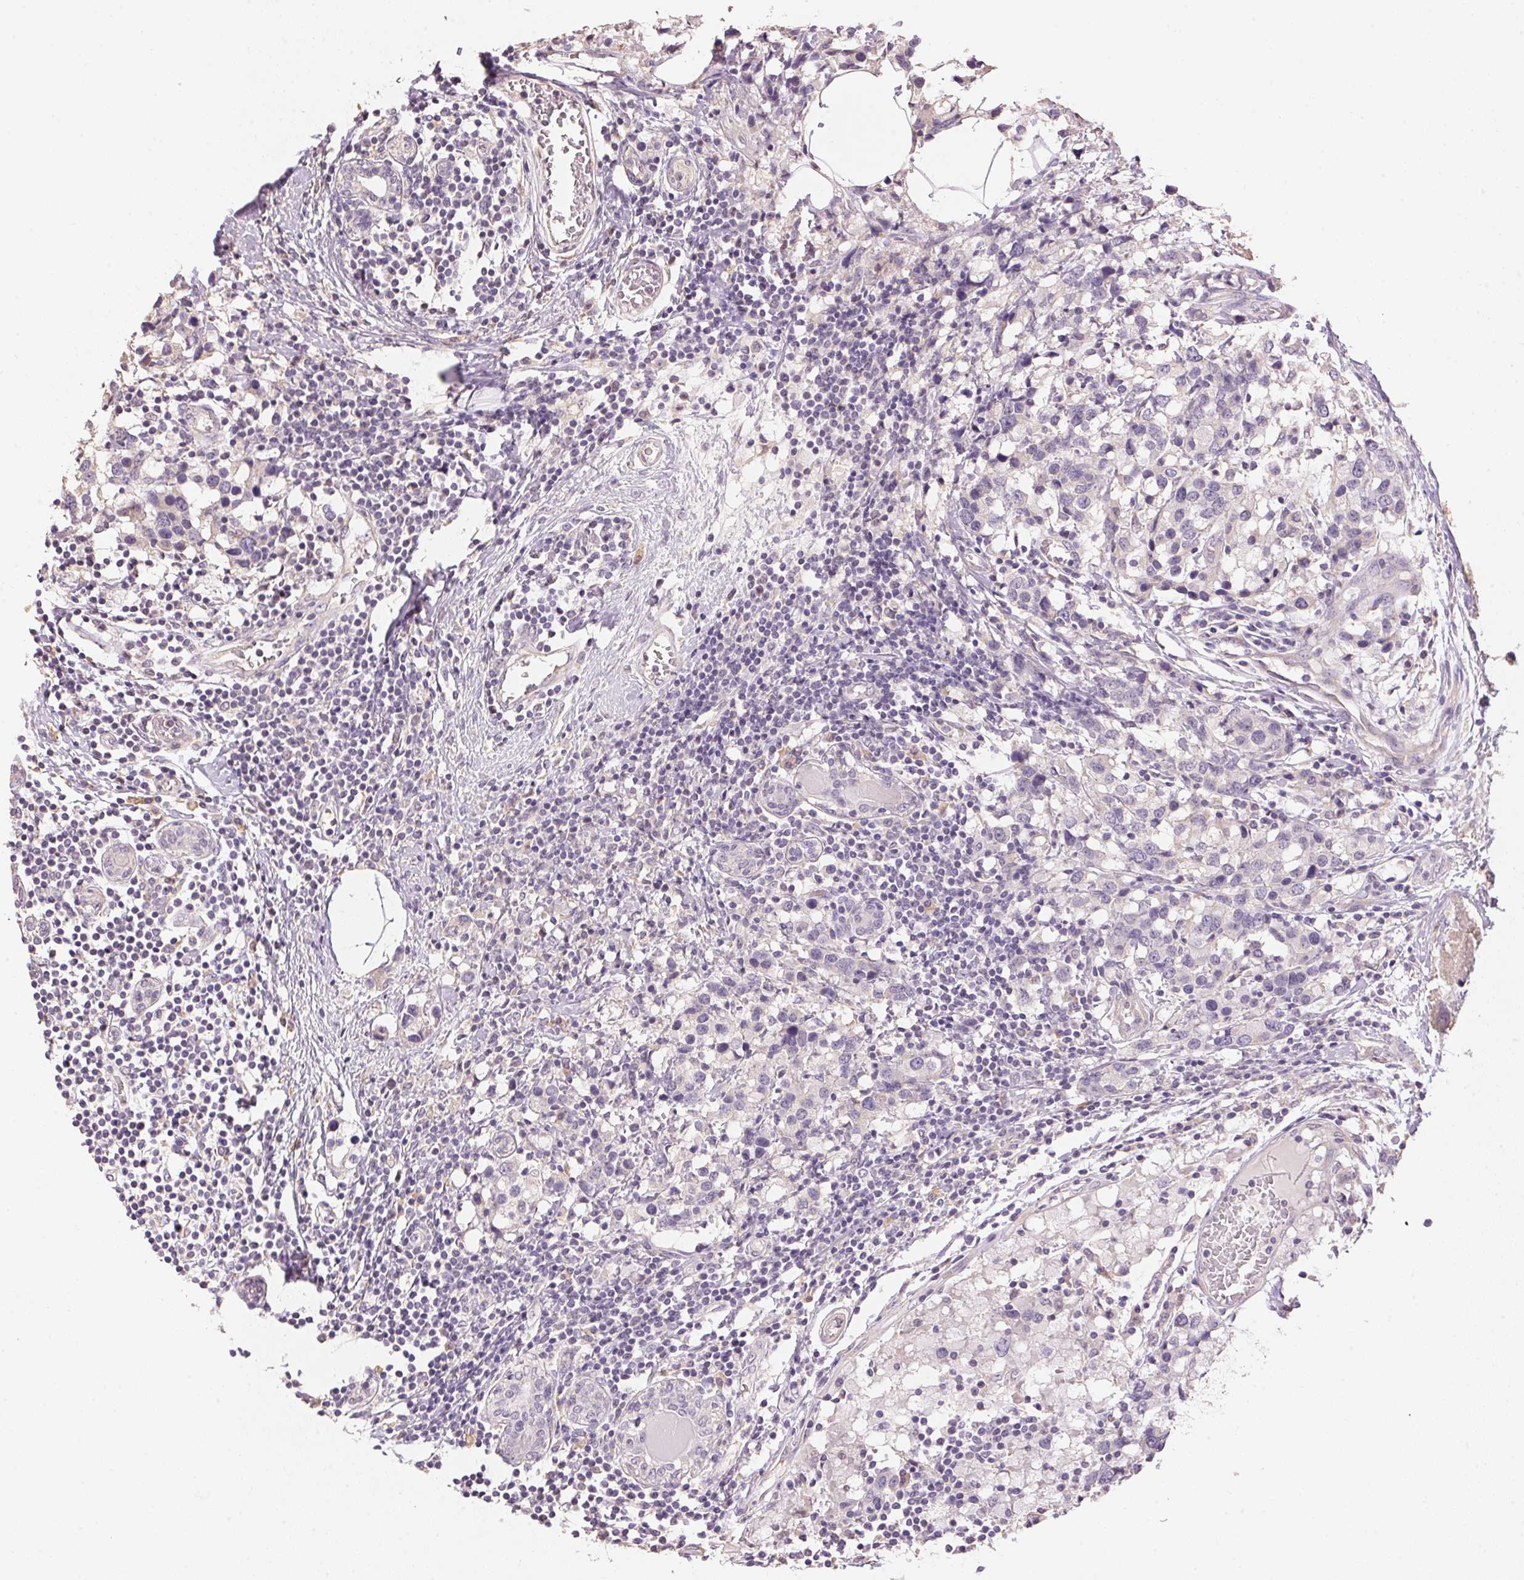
{"staining": {"intensity": "negative", "quantity": "none", "location": "none"}, "tissue": "breast cancer", "cell_type": "Tumor cells", "image_type": "cancer", "snomed": [{"axis": "morphology", "description": "Lobular carcinoma"}, {"axis": "topography", "description": "Breast"}], "caption": "Breast cancer was stained to show a protein in brown. There is no significant expression in tumor cells.", "gene": "LYZL6", "patient": {"sex": "female", "age": 59}}